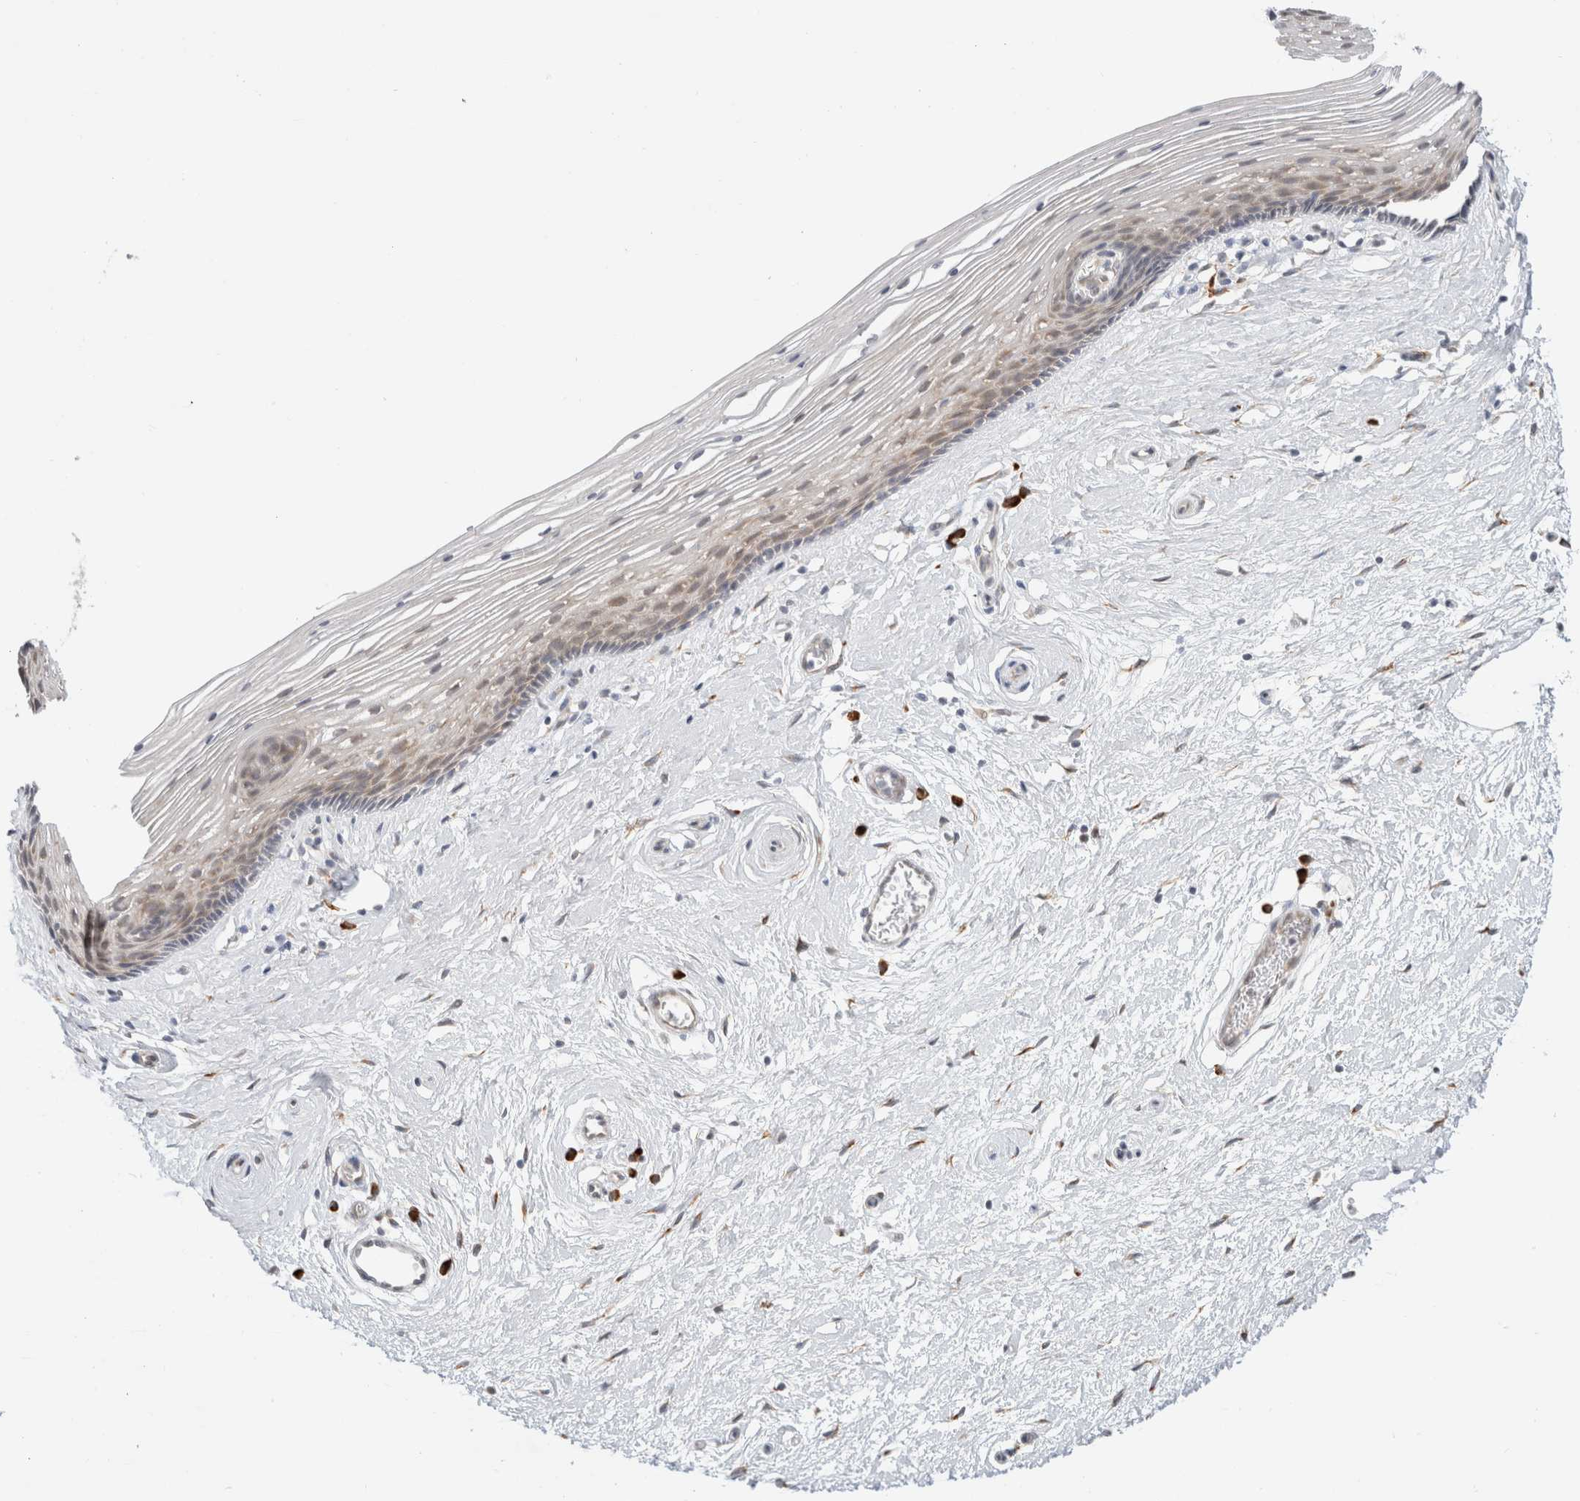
{"staining": {"intensity": "weak", "quantity": "25%-75%", "location": "cytoplasmic/membranous,nuclear"}, "tissue": "vagina", "cell_type": "Squamous epithelial cells", "image_type": "normal", "snomed": [{"axis": "morphology", "description": "Normal tissue, NOS"}, {"axis": "topography", "description": "Vagina"}], "caption": "Vagina stained for a protein (brown) shows weak cytoplasmic/membranous,nuclear positive staining in about 25%-75% of squamous epithelial cells.", "gene": "HDLBP", "patient": {"sex": "female", "age": 46}}